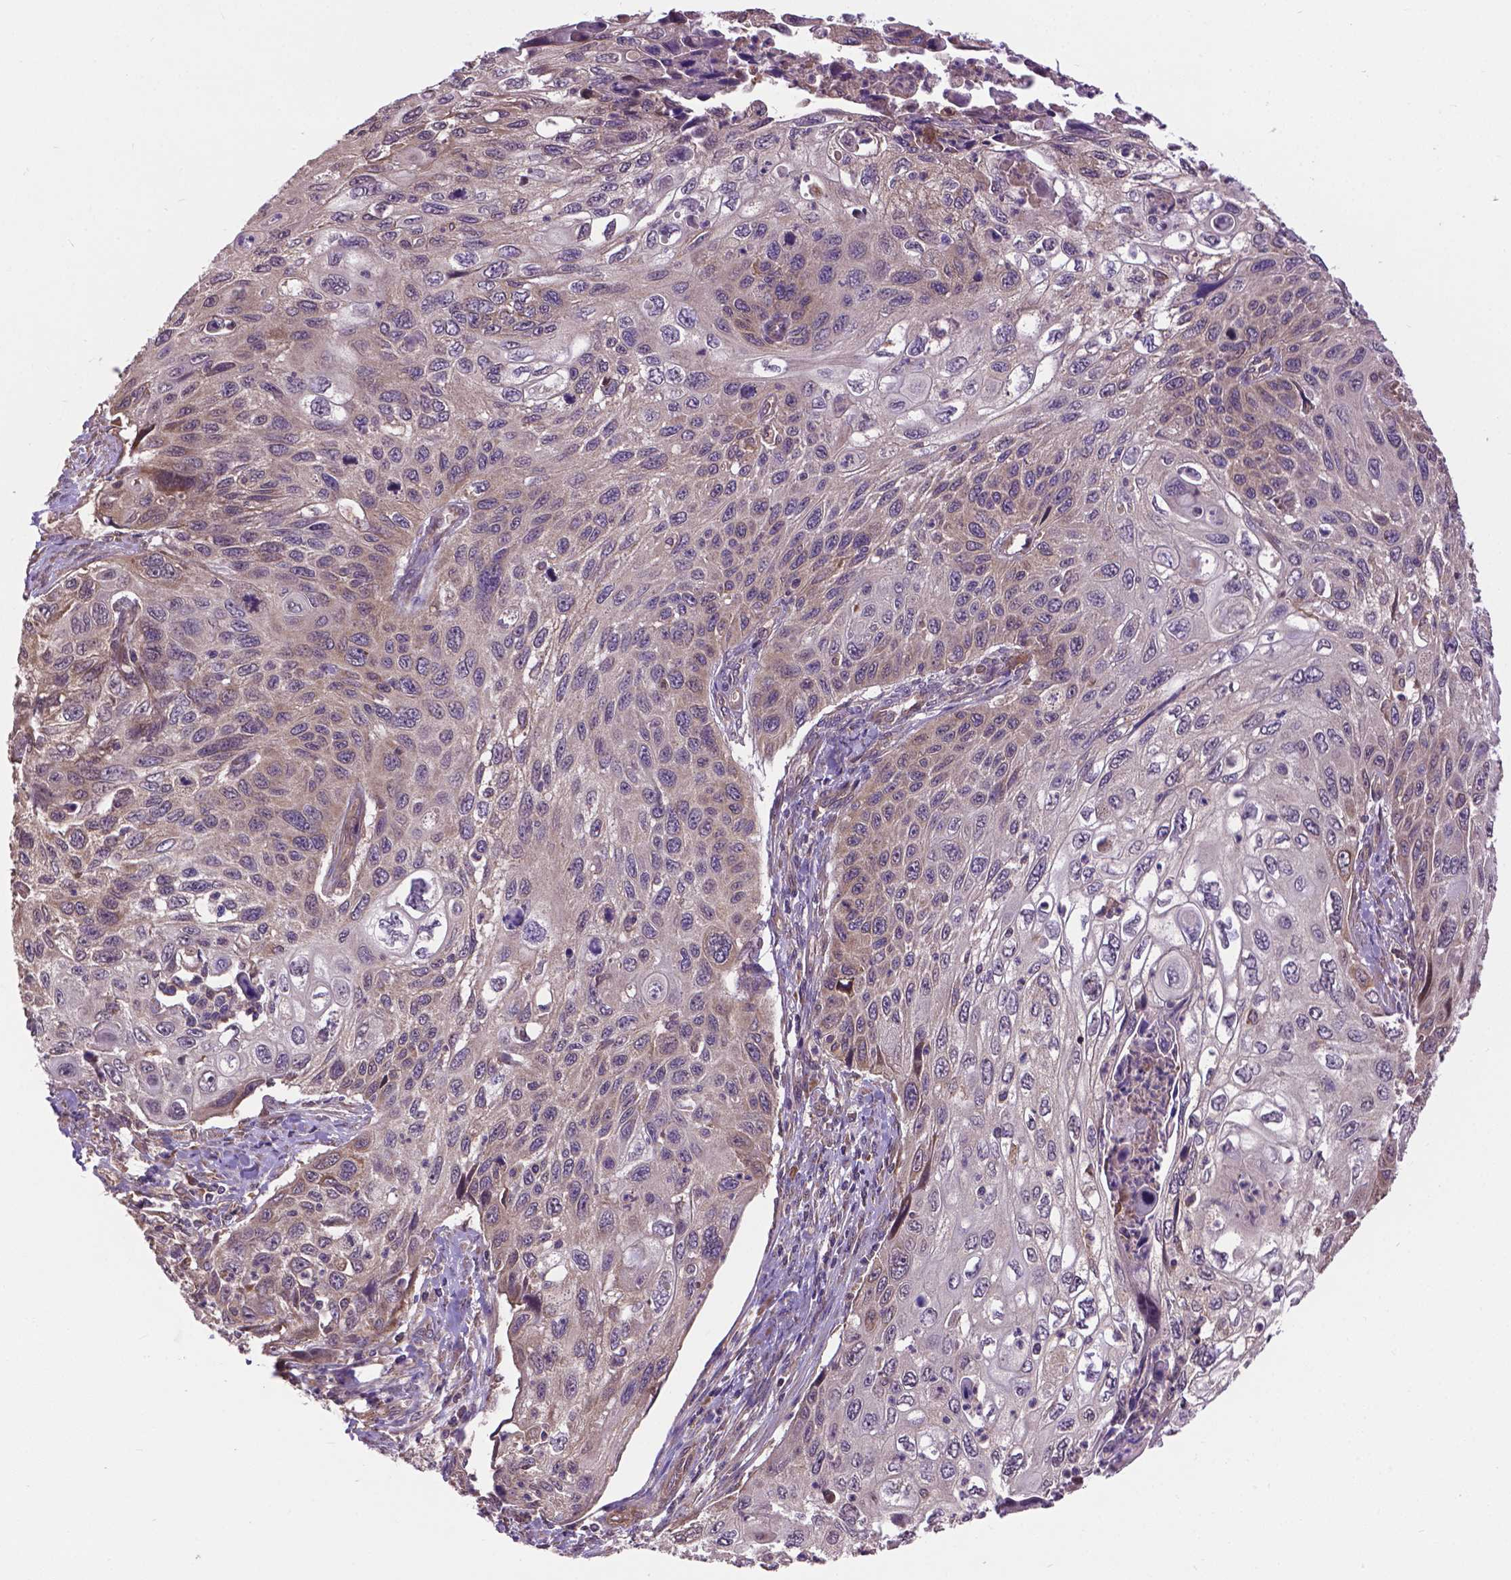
{"staining": {"intensity": "weak", "quantity": "25%-75%", "location": "cytoplasmic/membranous"}, "tissue": "cervical cancer", "cell_type": "Tumor cells", "image_type": "cancer", "snomed": [{"axis": "morphology", "description": "Squamous cell carcinoma, NOS"}, {"axis": "topography", "description": "Cervix"}], "caption": "Cervical squamous cell carcinoma stained with DAB (3,3'-diaminobenzidine) IHC reveals low levels of weak cytoplasmic/membranous expression in approximately 25%-75% of tumor cells. Nuclei are stained in blue.", "gene": "ZNF616", "patient": {"sex": "female", "age": 70}}